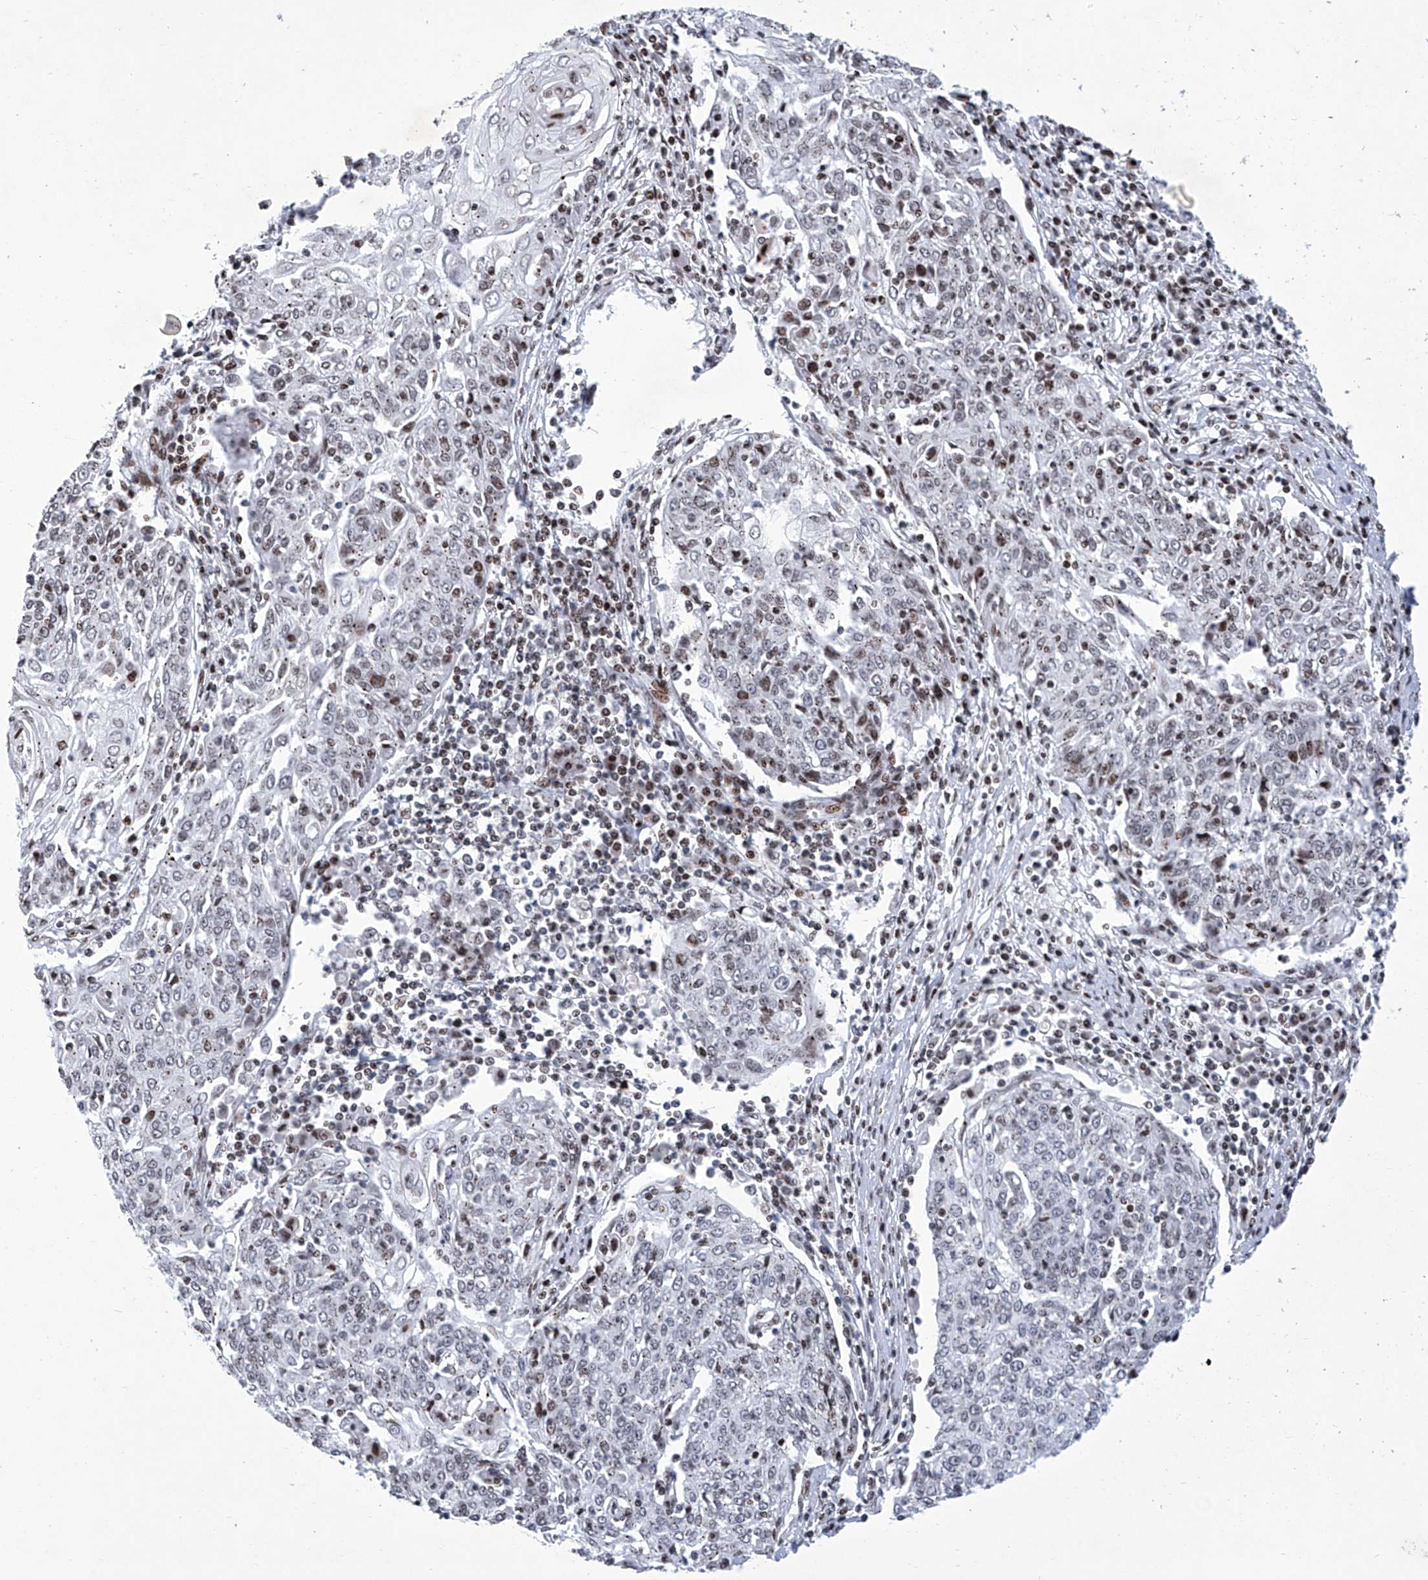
{"staining": {"intensity": "weak", "quantity": "<25%", "location": "nuclear"}, "tissue": "cervical cancer", "cell_type": "Tumor cells", "image_type": "cancer", "snomed": [{"axis": "morphology", "description": "Squamous cell carcinoma, NOS"}, {"axis": "topography", "description": "Cervix"}], "caption": "A high-resolution photomicrograph shows immunohistochemistry staining of cervical squamous cell carcinoma, which shows no significant staining in tumor cells.", "gene": "HEY2", "patient": {"sex": "female", "age": 48}}